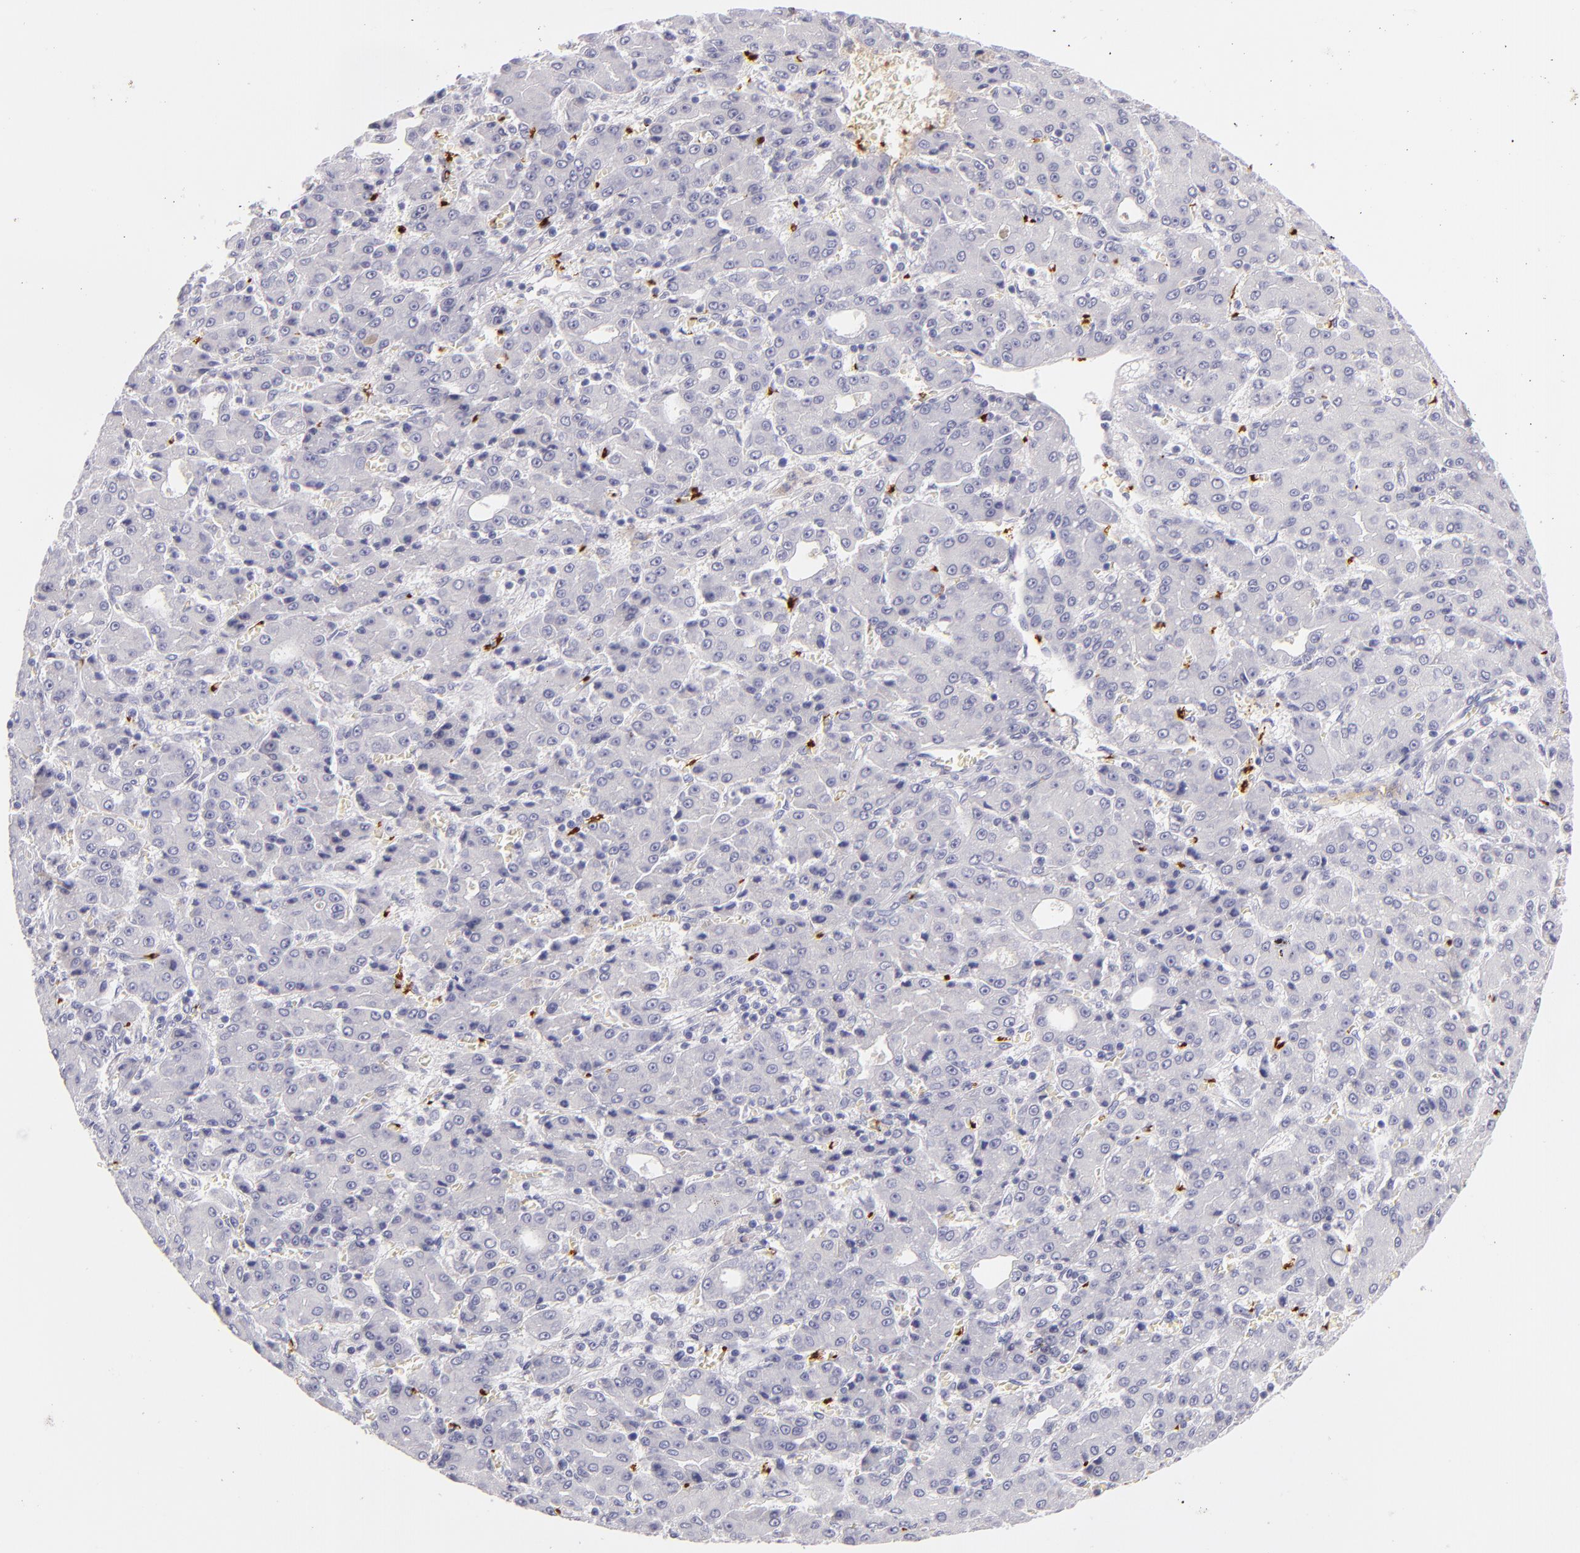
{"staining": {"intensity": "negative", "quantity": "none", "location": "none"}, "tissue": "liver cancer", "cell_type": "Tumor cells", "image_type": "cancer", "snomed": [{"axis": "morphology", "description": "Carcinoma, Hepatocellular, NOS"}, {"axis": "topography", "description": "Liver"}], "caption": "Protein analysis of liver hepatocellular carcinoma demonstrates no significant expression in tumor cells.", "gene": "GP1BA", "patient": {"sex": "male", "age": 69}}